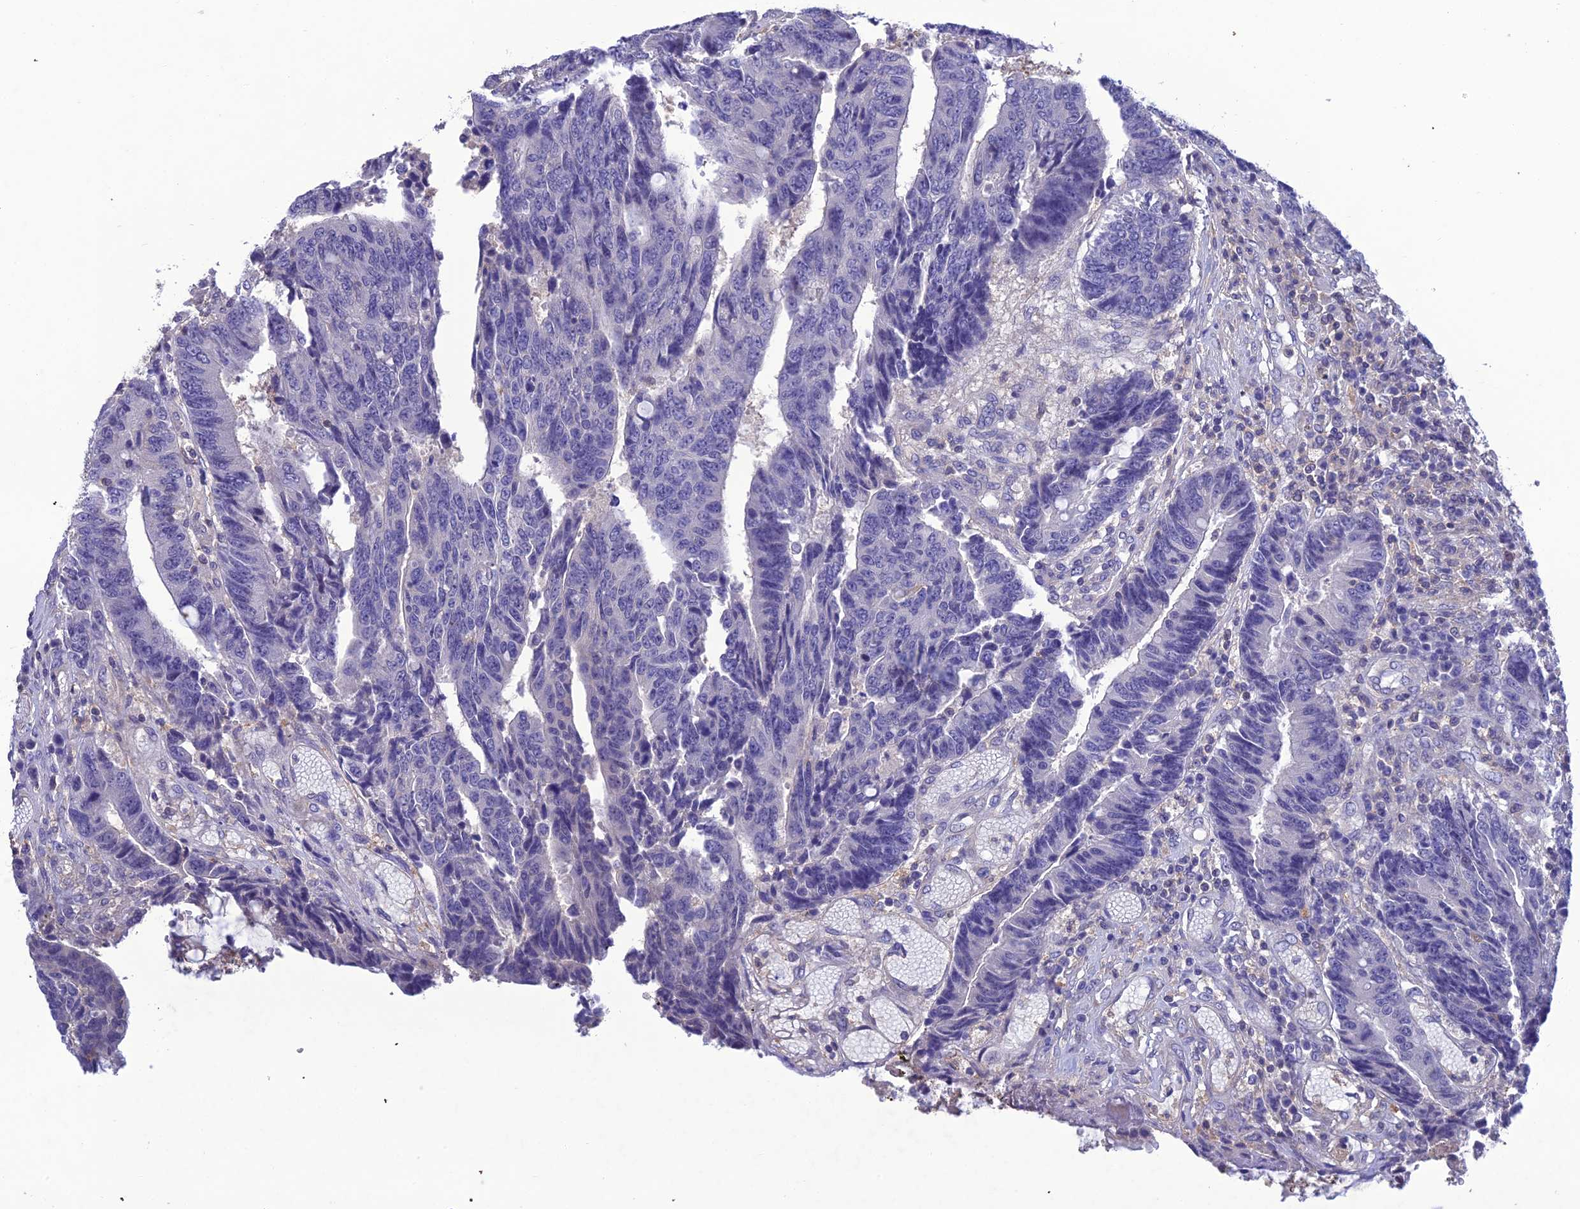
{"staining": {"intensity": "negative", "quantity": "none", "location": "none"}, "tissue": "colorectal cancer", "cell_type": "Tumor cells", "image_type": "cancer", "snomed": [{"axis": "morphology", "description": "Adenocarcinoma, NOS"}, {"axis": "topography", "description": "Rectum"}], "caption": "The immunohistochemistry photomicrograph has no significant expression in tumor cells of colorectal adenocarcinoma tissue.", "gene": "SNX24", "patient": {"sex": "male", "age": 84}}